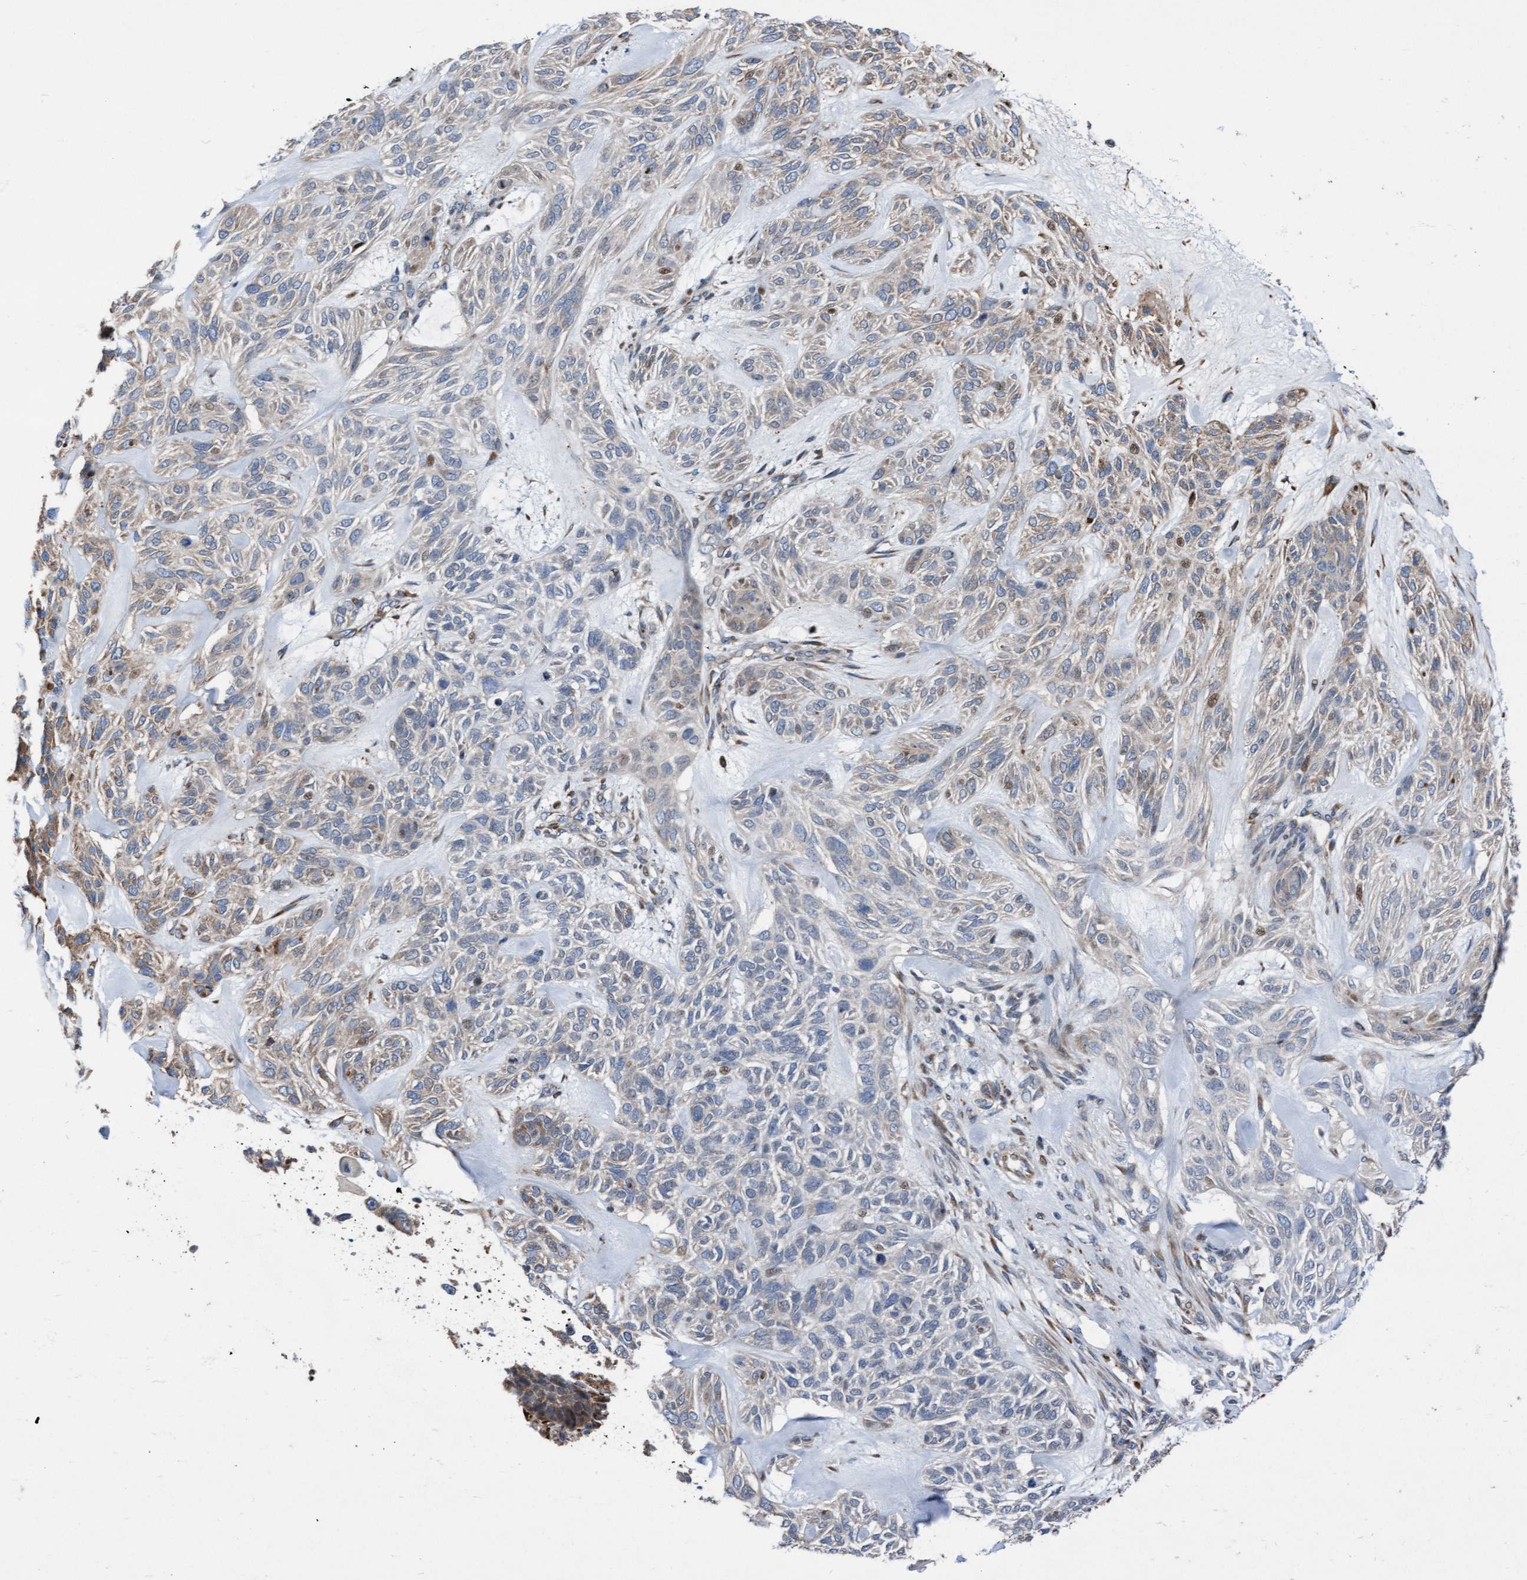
{"staining": {"intensity": "weak", "quantity": "<25%", "location": "cytoplasmic/membranous"}, "tissue": "skin cancer", "cell_type": "Tumor cells", "image_type": "cancer", "snomed": [{"axis": "morphology", "description": "Basal cell carcinoma"}, {"axis": "topography", "description": "Skin"}], "caption": "High power microscopy image of an IHC image of basal cell carcinoma (skin), revealing no significant expression in tumor cells. (Stains: DAB immunohistochemistry (IHC) with hematoxylin counter stain, Microscopy: brightfield microscopy at high magnification).", "gene": "KLHL26", "patient": {"sex": "male", "age": 55}}